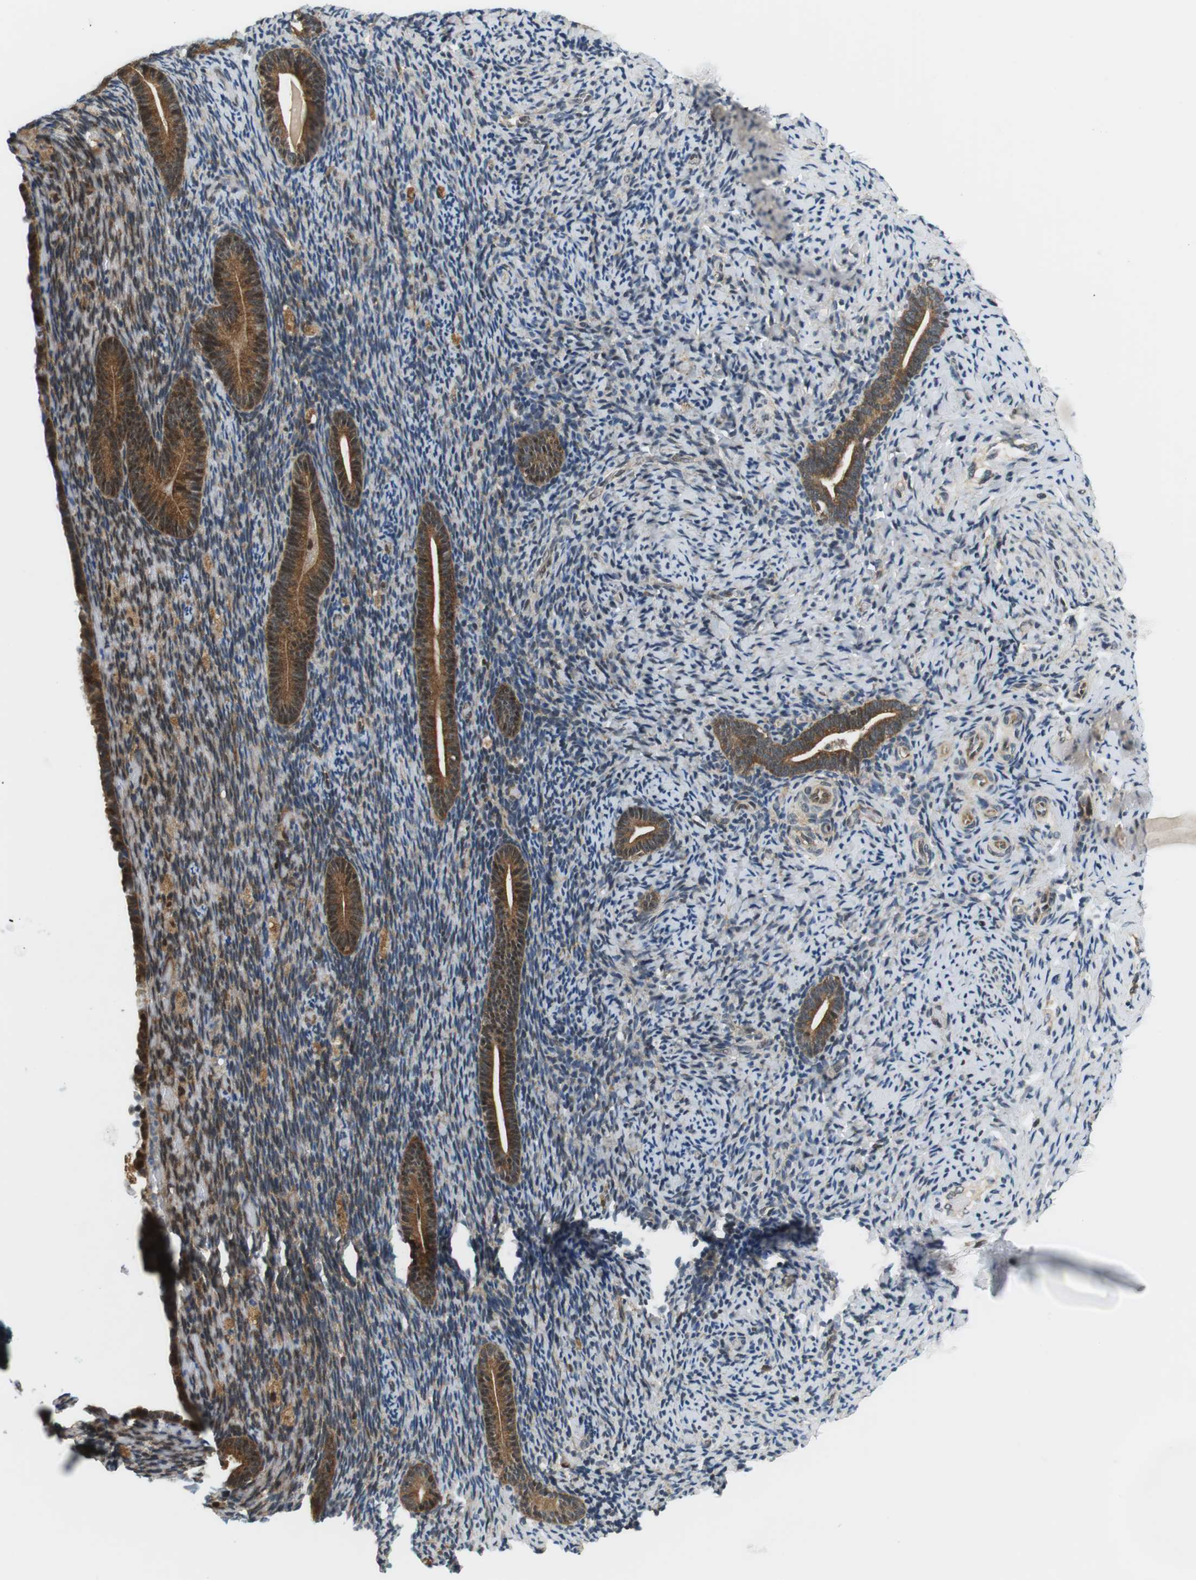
{"staining": {"intensity": "moderate", "quantity": "25%-75%", "location": "cytoplasmic/membranous,nuclear"}, "tissue": "endometrium", "cell_type": "Cells in endometrial stroma", "image_type": "normal", "snomed": [{"axis": "morphology", "description": "Normal tissue, NOS"}, {"axis": "topography", "description": "Endometrium"}], "caption": "Protein expression by immunohistochemistry shows moderate cytoplasmic/membranous,nuclear staining in approximately 25%-75% of cells in endometrial stroma in normal endometrium.", "gene": "CSNK2B", "patient": {"sex": "female", "age": 51}}